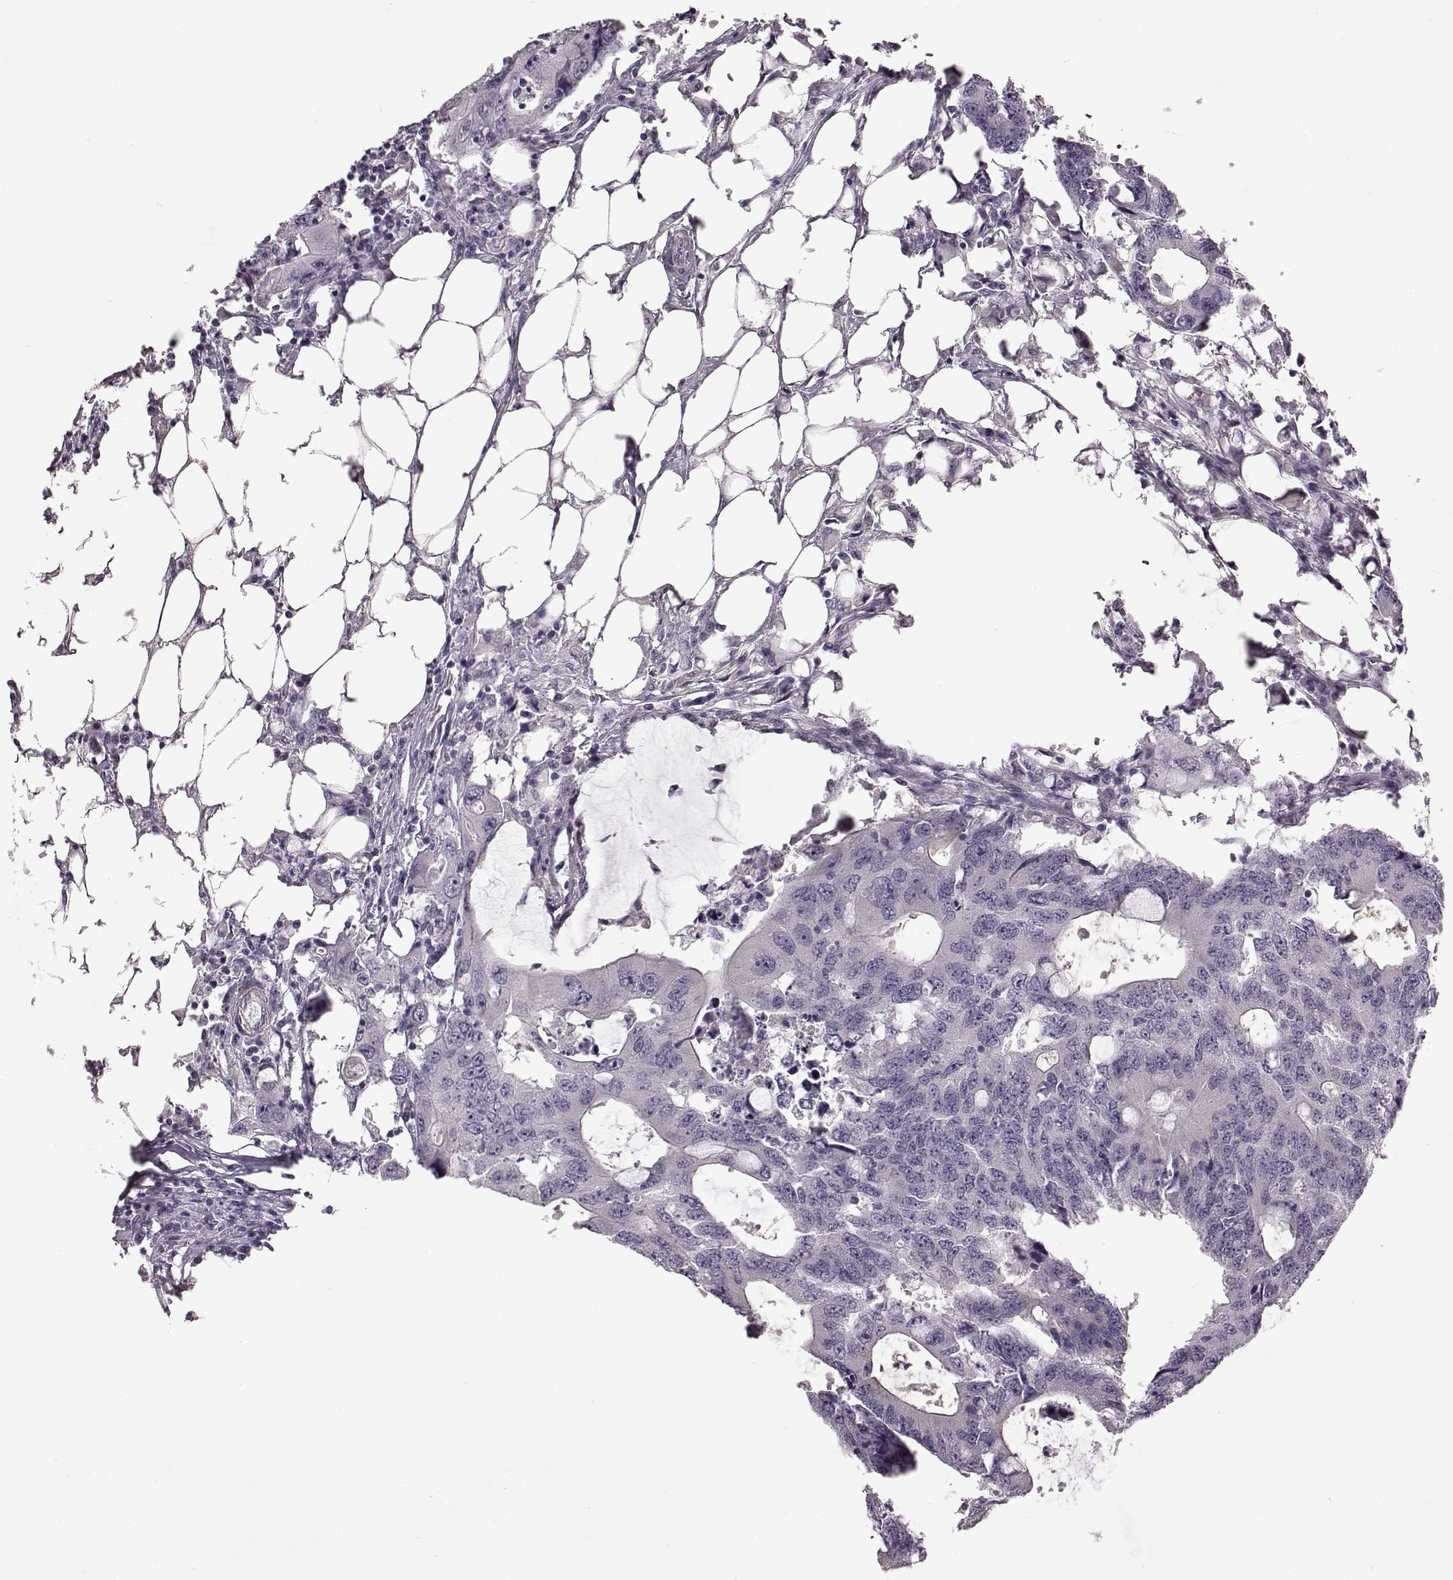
{"staining": {"intensity": "negative", "quantity": "none", "location": "none"}, "tissue": "colorectal cancer", "cell_type": "Tumor cells", "image_type": "cancer", "snomed": [{"axis": "morphology", "description": "Adenocarcinoma, NOS"}, {"axis": "topography", "description": "Colon"}], "caption": "Immunohistochemical staining of adenocarcinoma (colorectal) shows no significant expression in tumor cells.", "gene": "GRK1", "patient": {"sex": "male", "age": 71}}